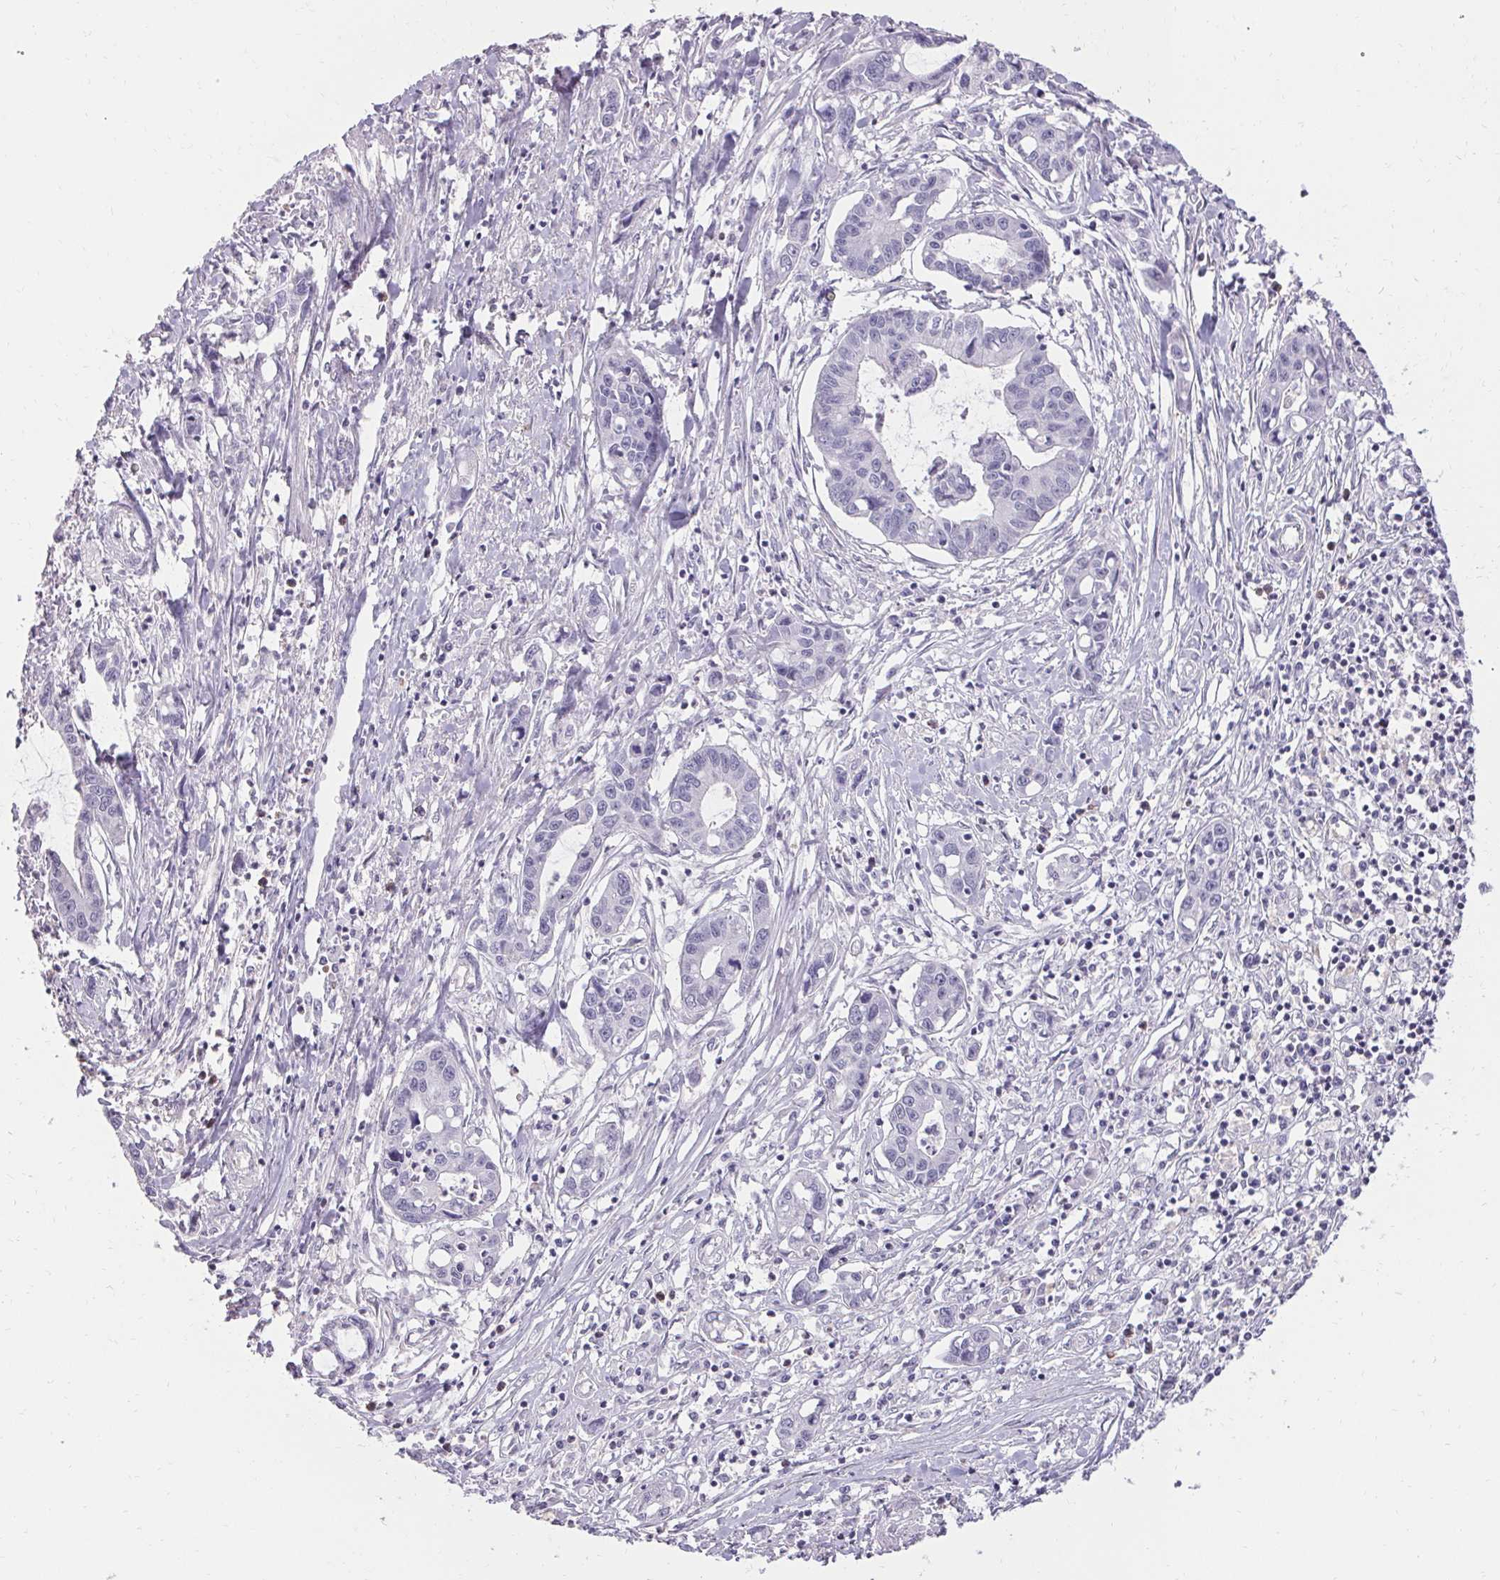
{"staining": {"intensity": "negative", "quantity": "none", "location": "none"}, "tissue": "liver cancer", "cell_type": "Tumor cells", "image_type": "cancer", "snomed": [{"axis": "morphology", "description": "Cholangiocarcinoma"}, {"axis": "topography", "description": "Liver"}], "caption": "Liver cancer stained for a protein using IHC demonstrates no positivity tumor cells.", "gene": "PMEL", "patient": {"sex": "male", "age": 58}}